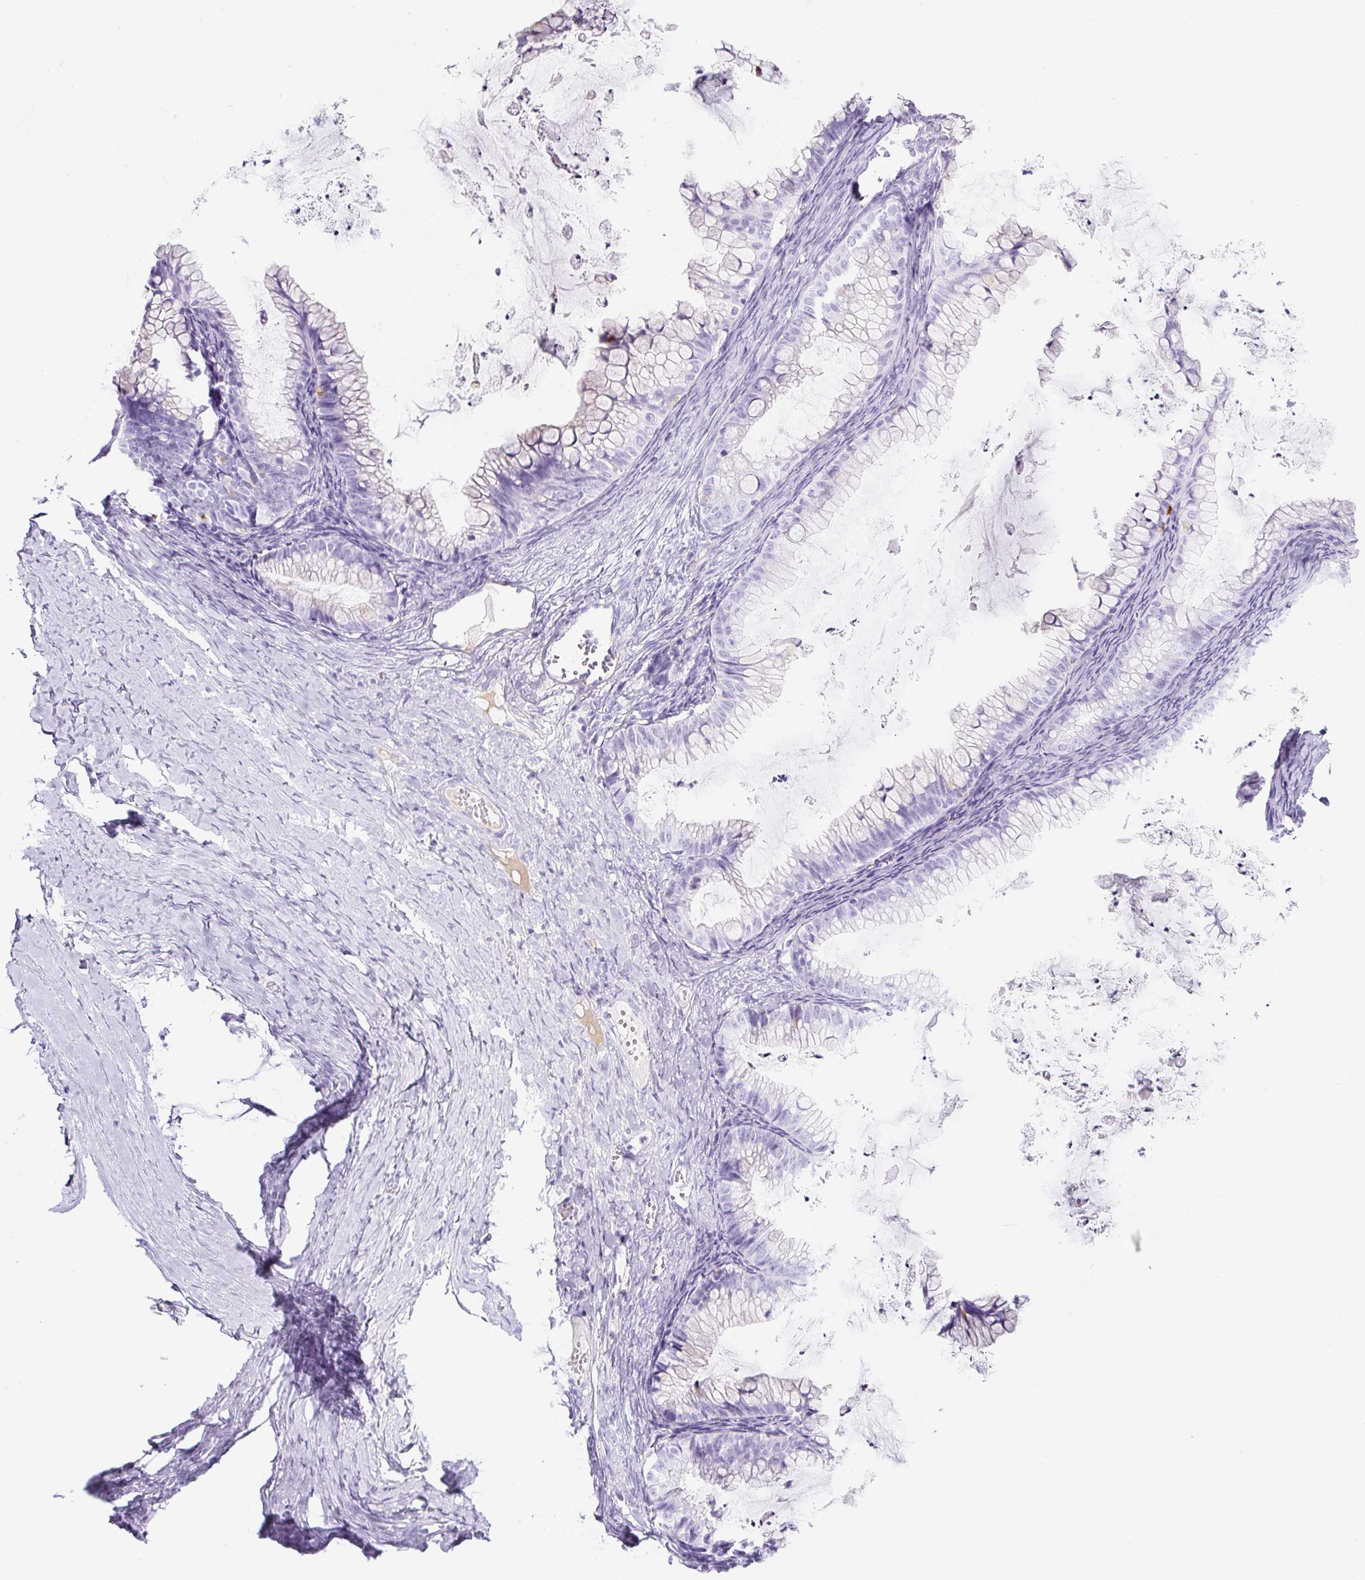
{"staining": {"intensity": "negative", "quantity": "none", "location": "none"}, "tissue": "ovarian cancer", "cell_type": "Tumor cells", "image_type": "cancer", "snomed": [{"axis": "morphology", "description": "Cystadenocarcinoma, mucinous, NOS"}, {"axis": "topography", "description": "Ovary"}], "caption": "Immunohistochemical staining of ovarian cancer shows no significant staining in tumor cells.", "gene": "TMEM200B", "patient": {"sex": "female", "age": 35}}